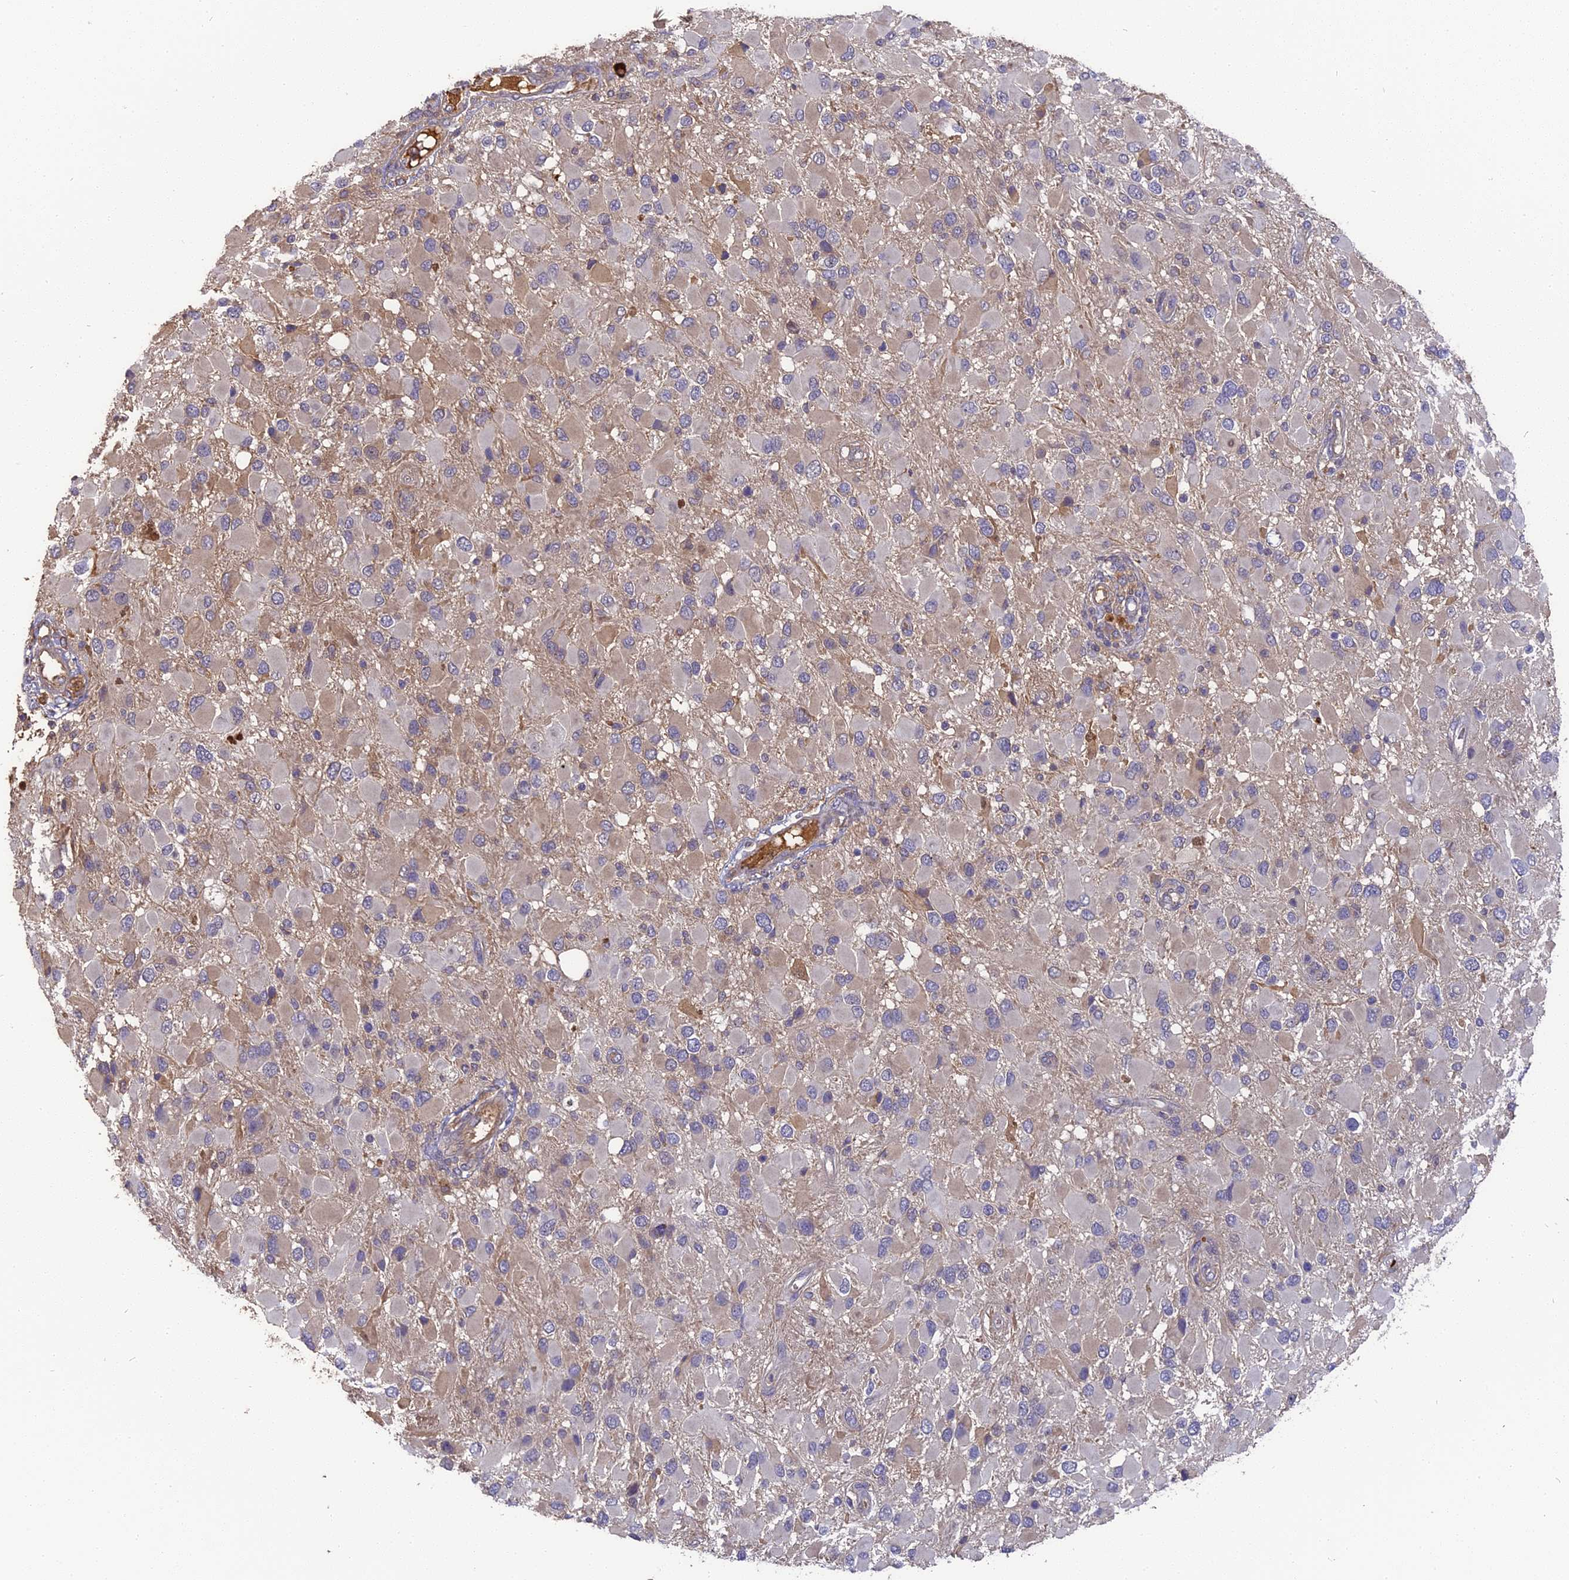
{"staining": {"intensity": "weak", "quantity": "<25%", "location": "cytoplasmic/membranous"}, "tissue": "glioma", "cell_type": "Tumor cells", "image_type": "cancer", "snomed": [{"axis": "morphology", "description": "Glioma, malignant, High grade"}, {"axis": "topography", "description": "Brain"}], "caption": "Tumor cells show no significant protein expression in glioma. Nuclei are stained in blue.", "gene": "ERMAP", "patient": {"sex": "male", "age": 53}}